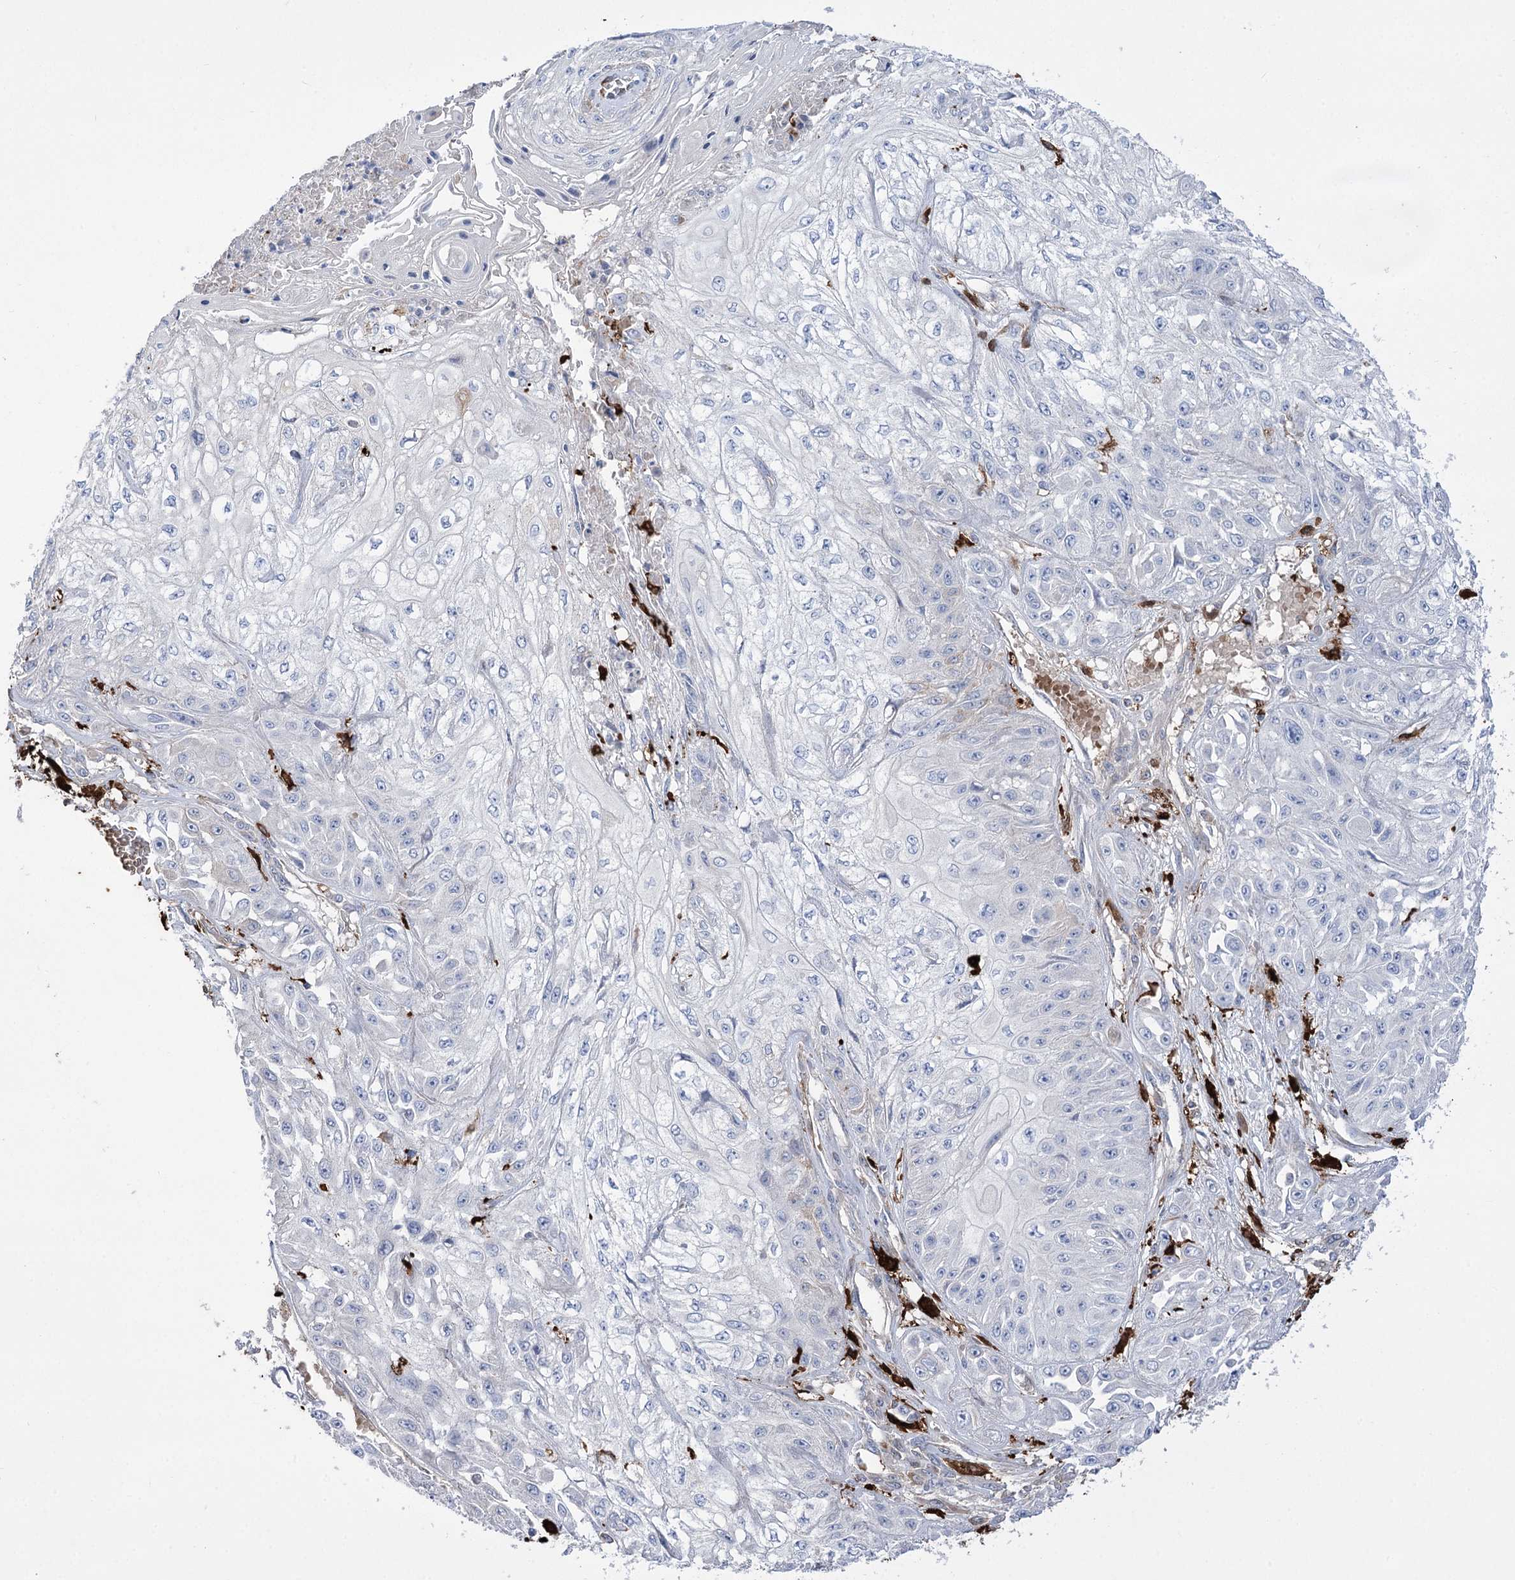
{"staining": {"intensity": "negative", "quantity": "none", "location": "none"}, "tissue": "skin cancer", "cell_type": "Tumor cells", "image_type": "cancer", "snomed": [{"axis": "morphology", "description": "Squamous cell carcinoma, NOS"}, {"axis": "morphology", "description": "Squamous cell carcinoma, metastatic, NOS"}, {"axis": "topography", "description": "Skin"}, {"axis": "topography", "description": "Lymph node"}], "caption": "Immunohistochemical staining of squamous cell carcinoma (skin) demonstrates no significant positivity in tumor cells. (Stains: DAB immunohistochemistry with hematoxylin counter stain, Microscopy: brightfield microscopy at high magnification).", "gene": "ZNF622", "patient": {"sex": "male", "age": 75}}